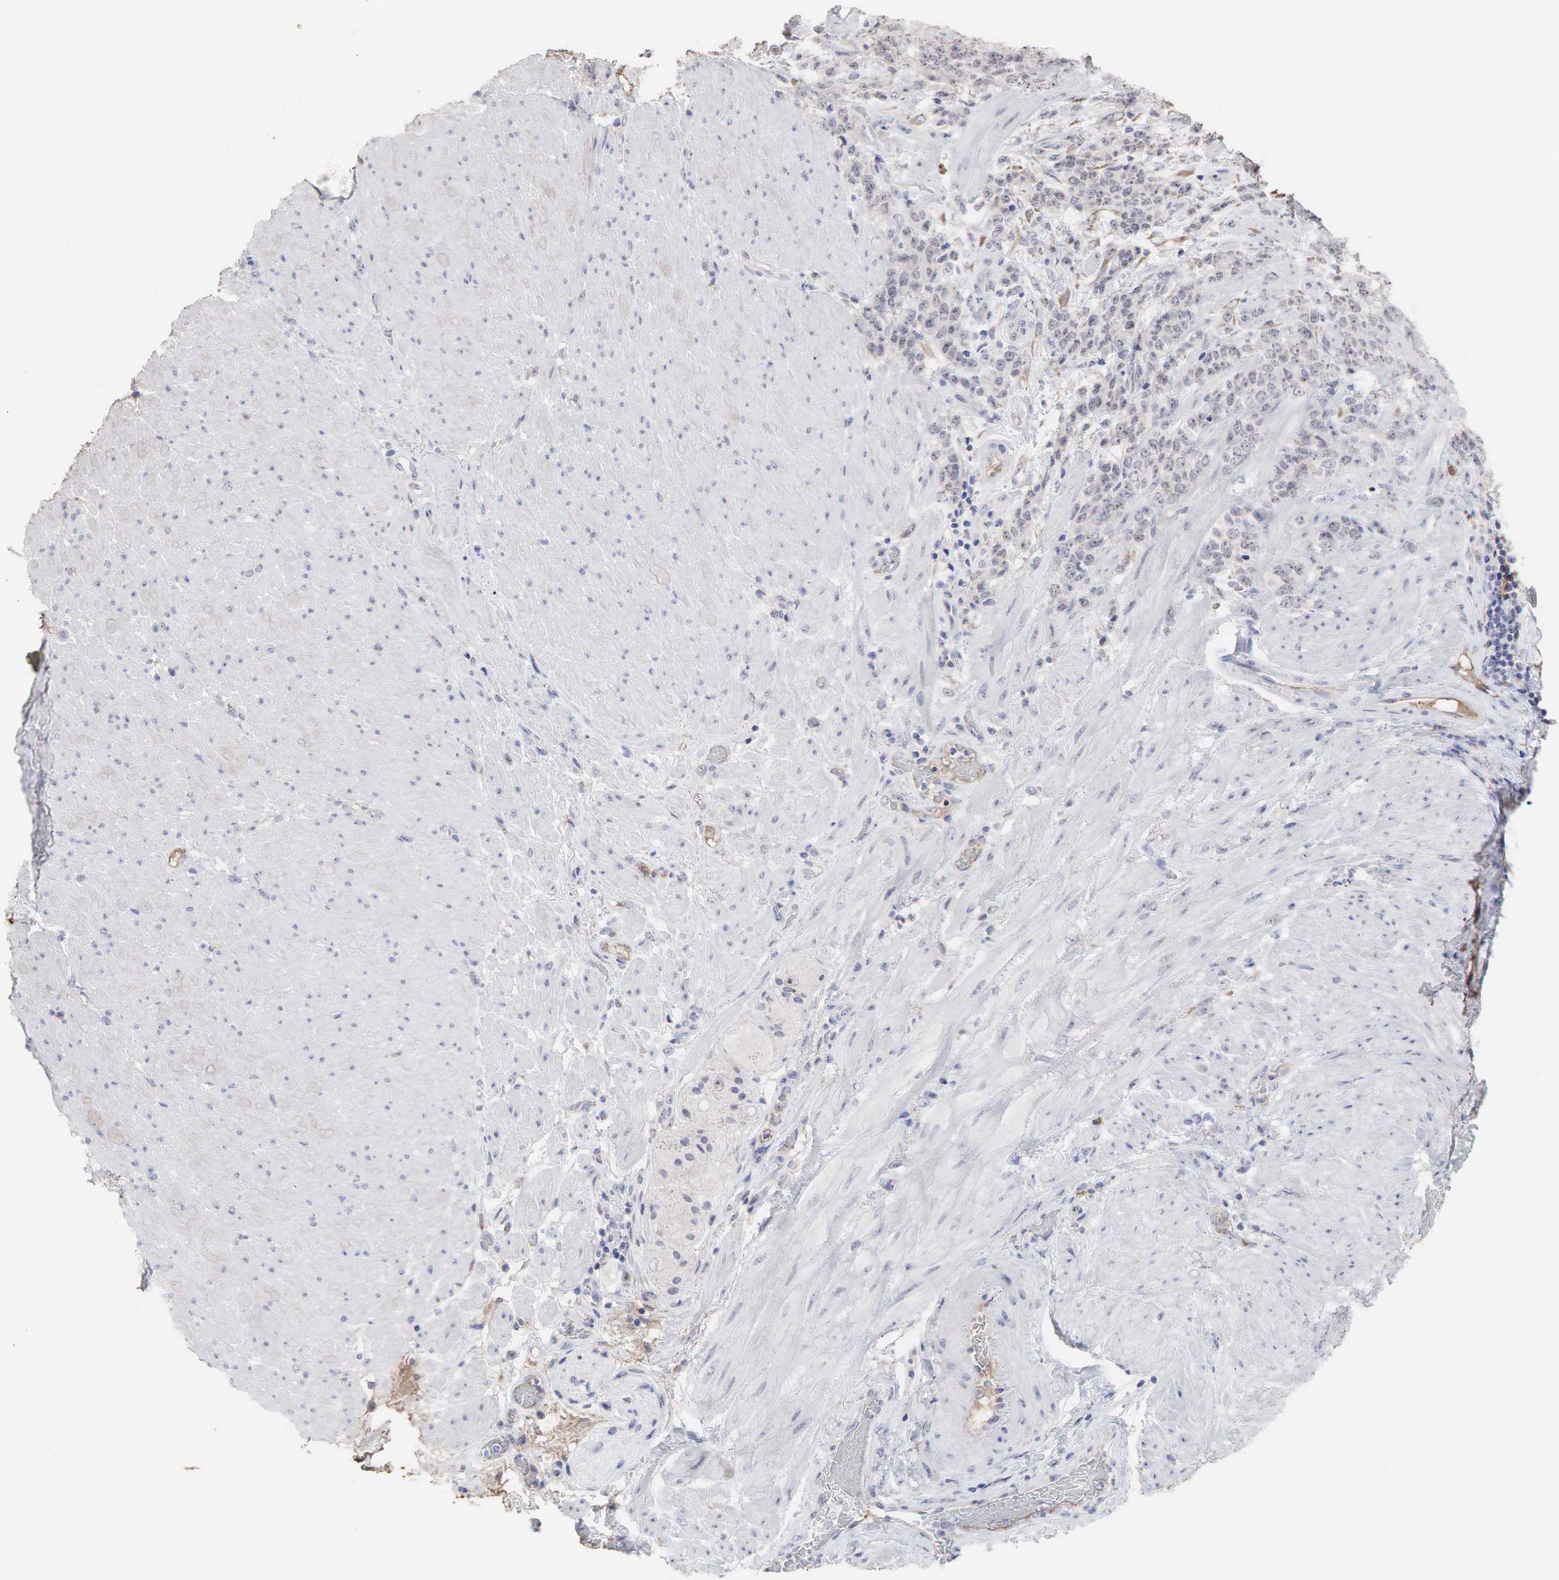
{"staining": {"intensity": "negative", "quantity": "none", "location": "none"}, "tissue": "stomach cancer", "cell_type": "Tumor cells", "image_type": "cancer", "snomed": [{"axis": "morphology", "description": "Adenocarcinoma, NOS"}, {"axis": "topography", "description": "Stomach, lower"}], "caption": "IHC histopathology image of neoplastic tissue: human adenocarcinoma (stomach) stained with DAB shows no significant protein expression in tumor cells. Nuclei are stained in blue.", "gene": "DKC1", "patient": {"sex": "male", "age": 88}}